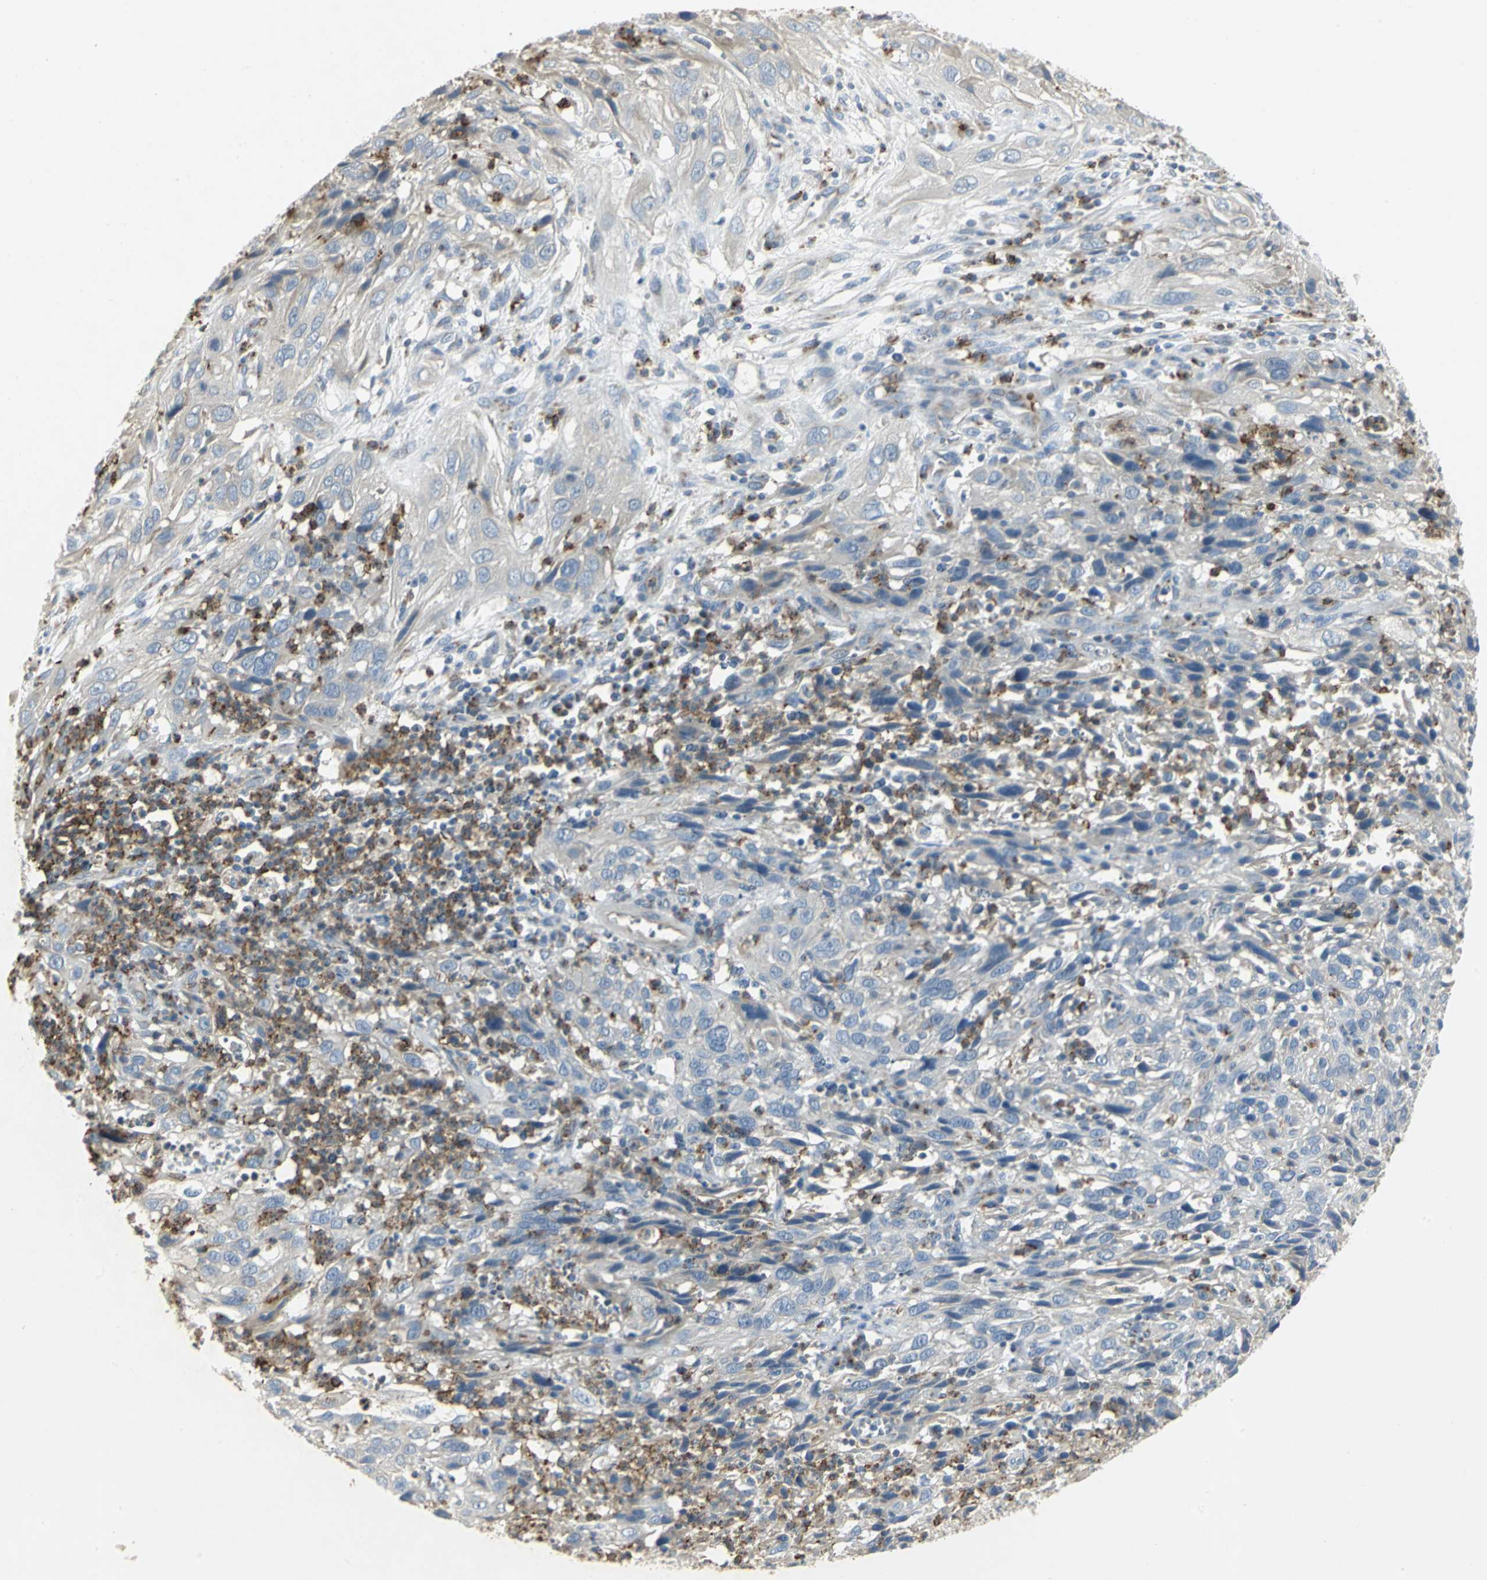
{"staining": {"intensity": "weak", "quantity": "<25%", "location": "cytoplasmic/membranous"}, "tissue": "cervical cancer", "cell_type": "Tumor cells", "image_type": "cancer", "snomed": [{"axis": "morphology", "description": "Squamous cell carcinoma, NOS"}, {"axis": "topography", "description": "Cervix"}], "caption": "Tumor cells show no significant staining in cervical cancer.", "gene": "TM9SF2", "patient": {"sex": "female", "age": 32}}